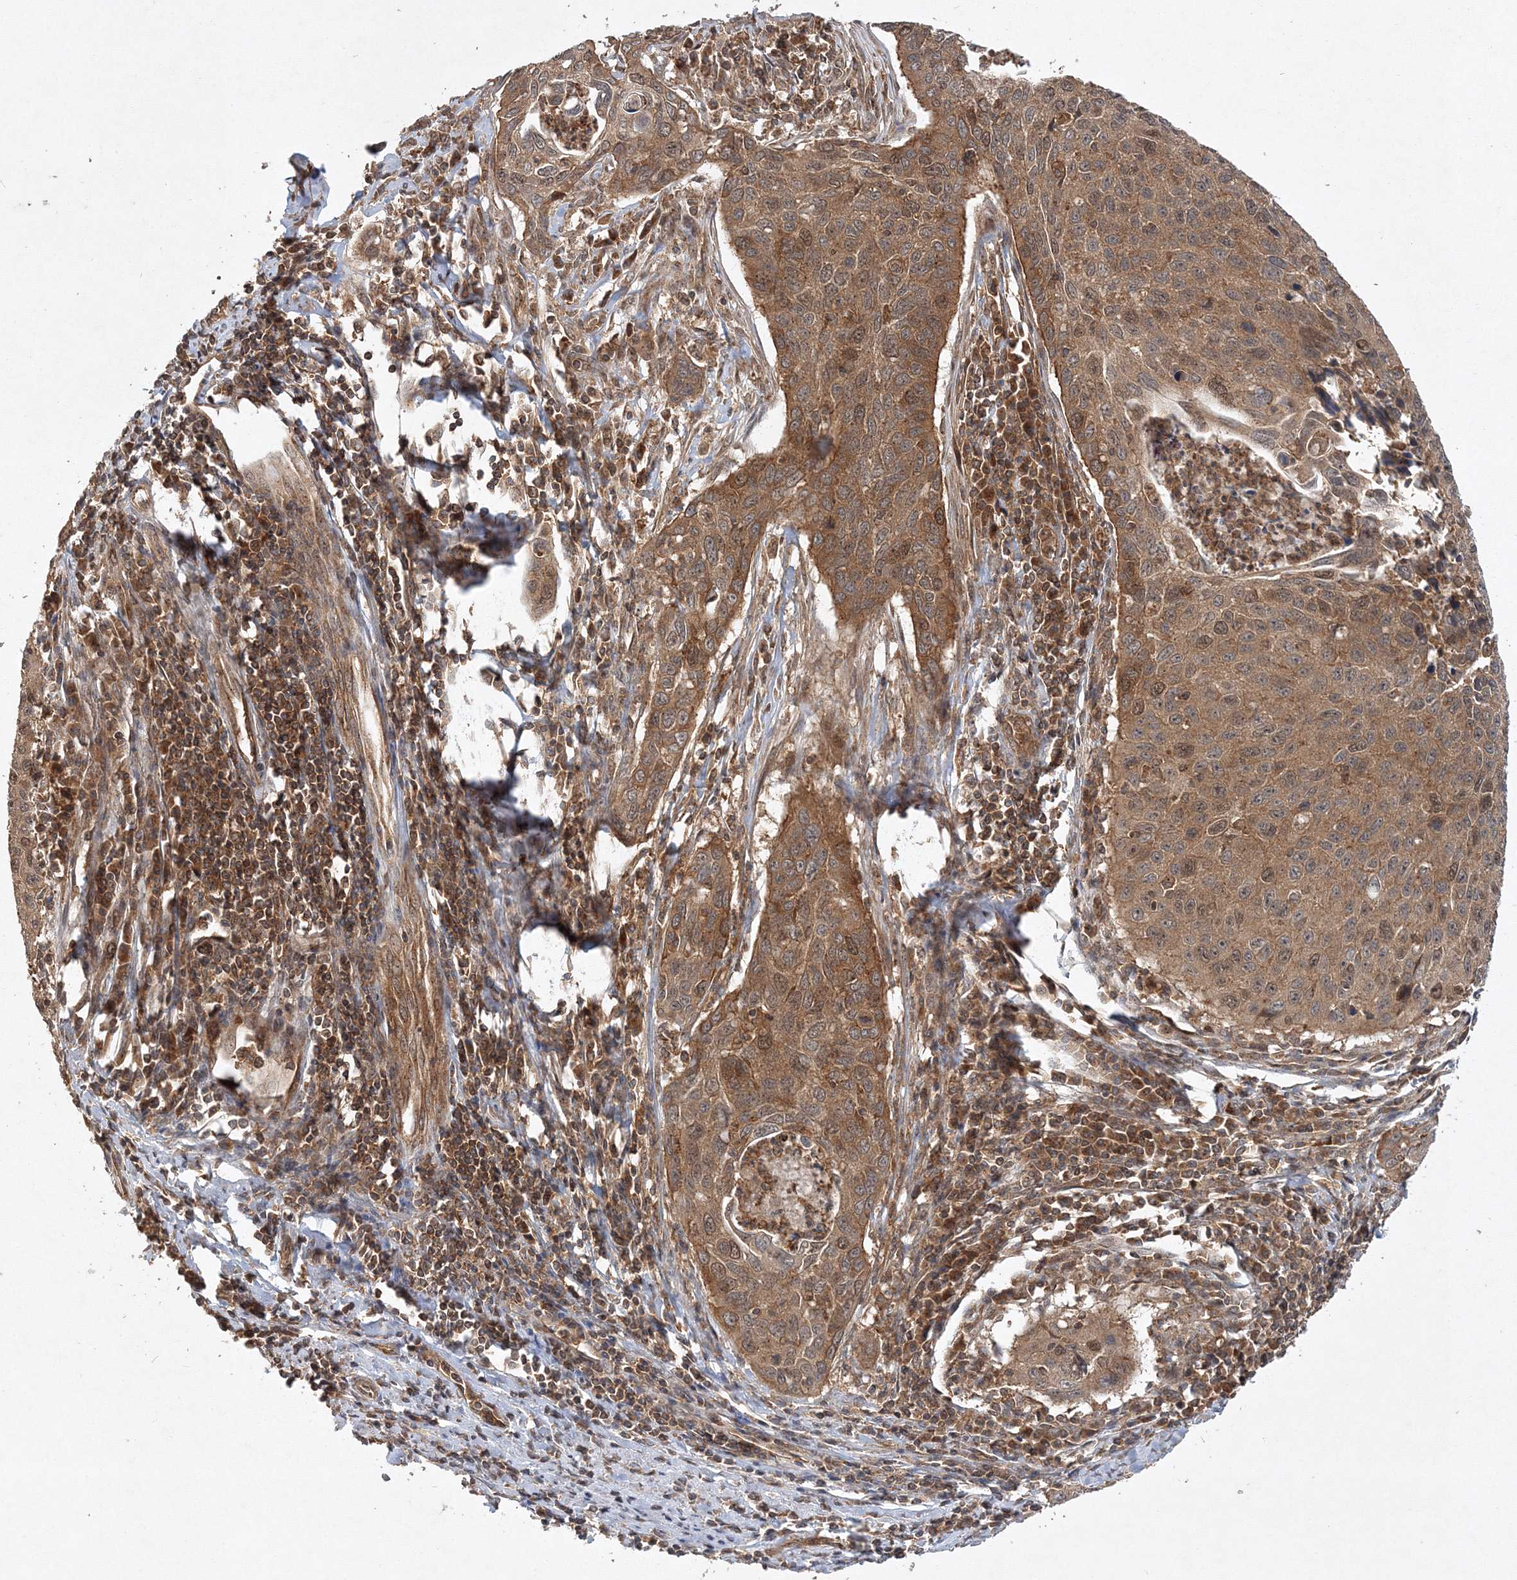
{"staining": {"intensity": "strong", "quantity": ">75%", "location": "cytoplasmic/membranous"}, "tissue": "cervical cancer", "cell_type": "Tumor cells", "image_type": "cancer", "snomed": [{"axis": "morphology", "description": "Squamous cell carcinoma, NOS"}, {"axis": "topography", "description": "Cervix"}], "caption": "Cervical cancer (squamous cell carcinoma) tissue reveals strong cytoplasmic/membranous expression in approximately >75% of tumor cells, visualized by immunohistochemistry. (IHC, brightfield microscopy, high magnification).", "gene": "WDR37", "patient": {"sex": "female", "age": 53}}